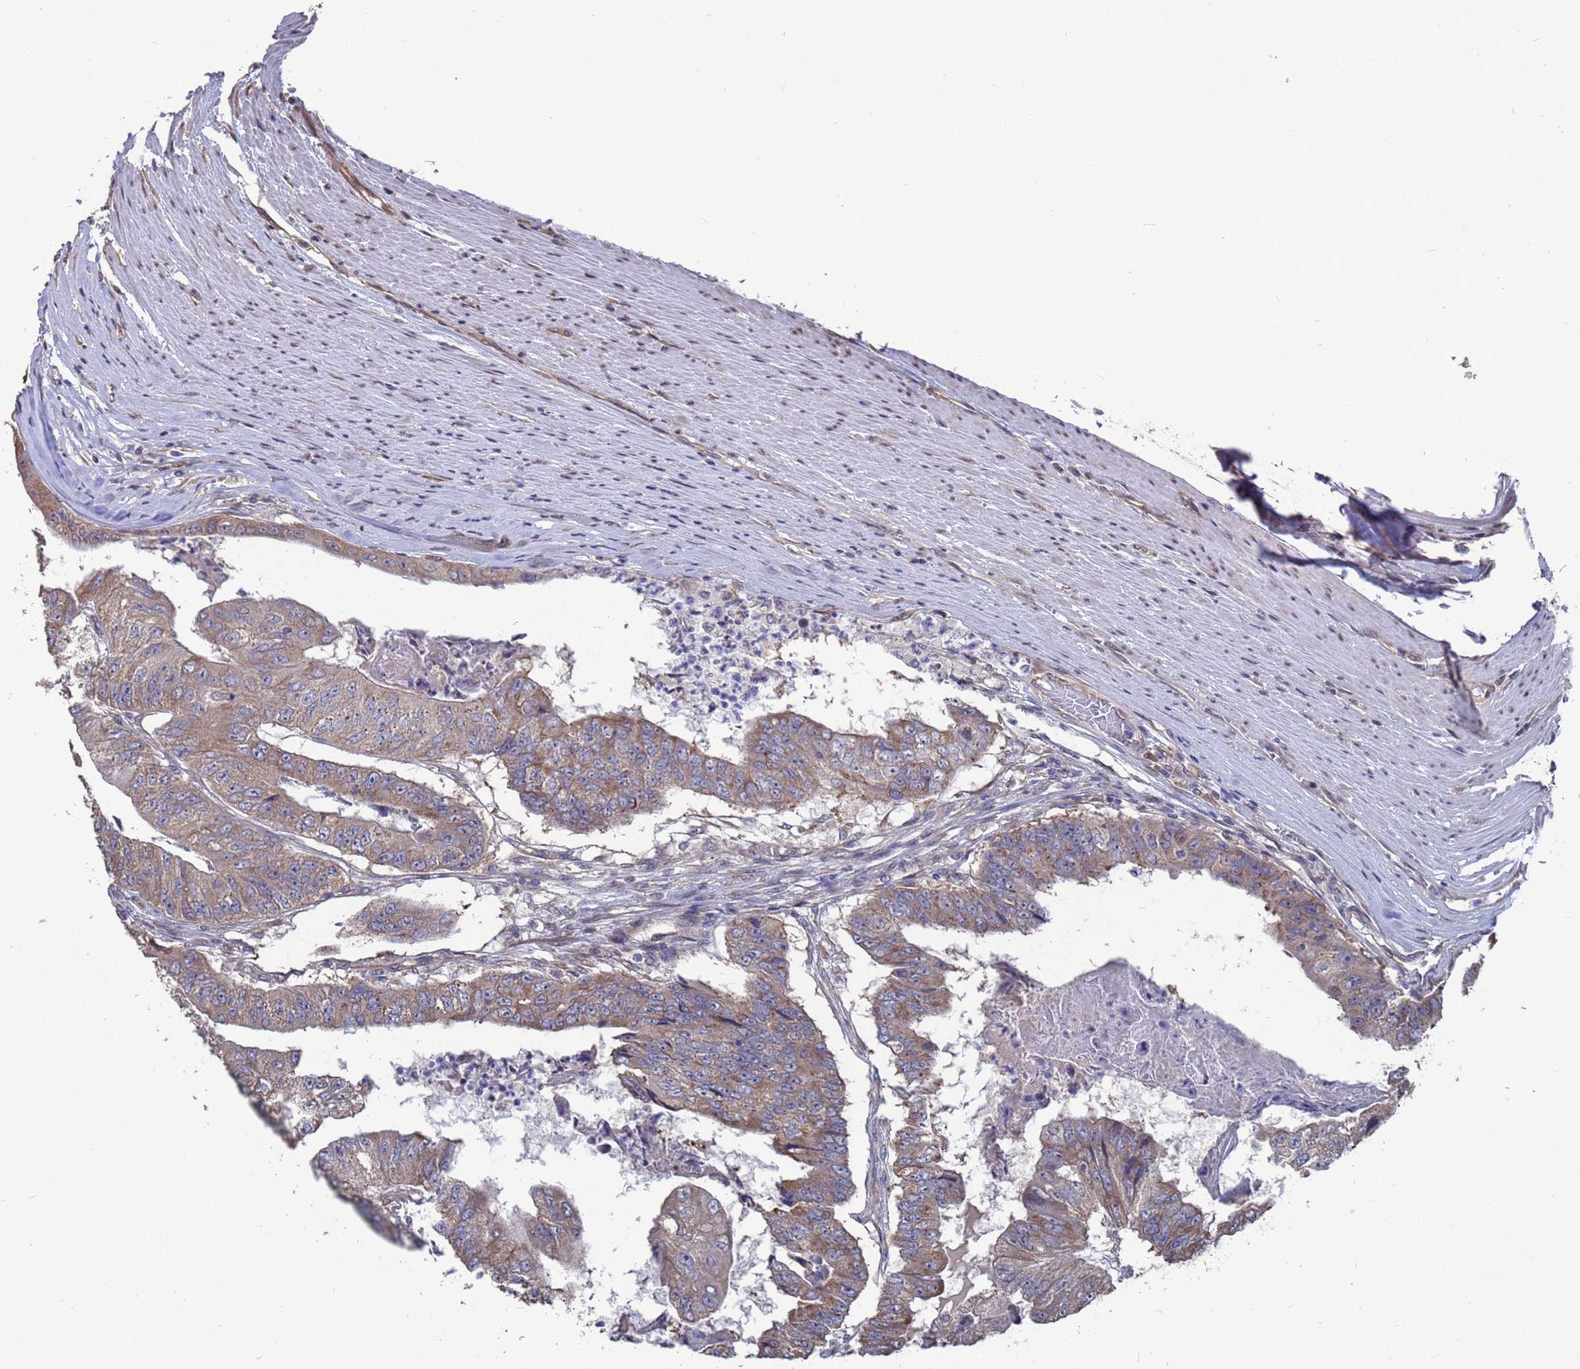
{"staining": {"intensity": "moderate", "quantity": ">75%", "location": "cytoplasmic/membranous"}, "tissue": "colorectal cancer", "cell_type": "Tumor cells", "image_type": "cancer", "snomed": [{"axis": "morphology", "description": "Adenocarcinoma, NOS"}, {"axis": "topography", "description": "Colon"}], "caption": "This image demonstrates immunohistochemistry staining of human colorectal cancer (adenocarcinoma), with medium moderate cytoplasmic/membranous expression in approximately >75% of tumor cells.", "gene": "CFAP119", "patient": {"sex": "female", "age": 67}}